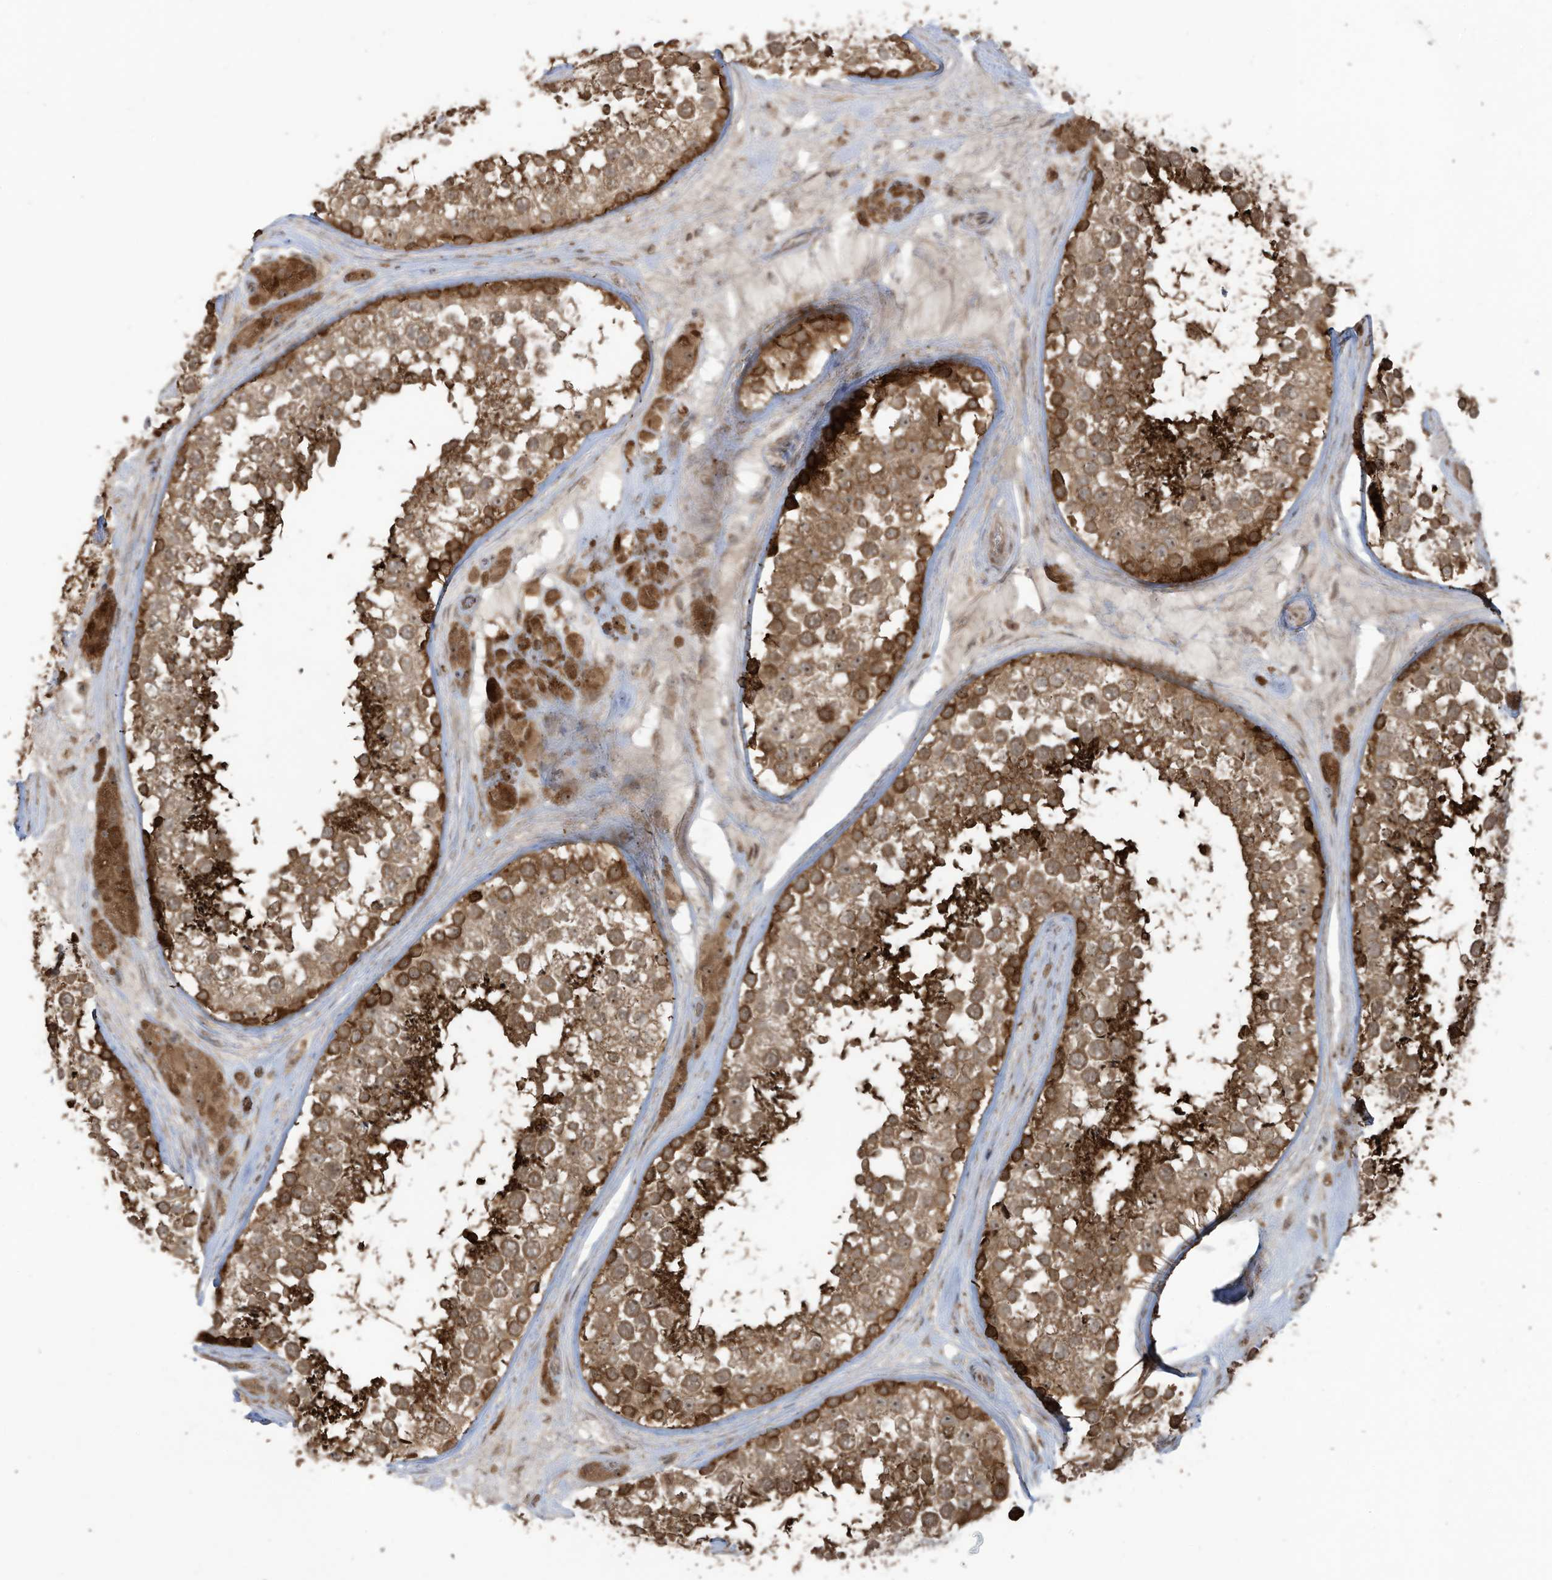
{"staining": {"intensity": "strong", "quantity": ">75%", "location": "cytoplasmic/membranous,nuclear"}, "tissue": "testis", "cell_type": "Cells in seminiferous ducts", "image_type": "normal", "snomed": [{"axis": "morphology", "description": "Normal tissue, NOS"}, {"axis": "topography", "description": "Testis"}], "caption": "An immunohistochemistry photomicrograph of normal tissue is shown. Protein staining in brown highlights strong cytoplasmic/membranous,nuclear positivity in testis within cells in seminiferous ducts. (brown staining indicates protein expression, while blue staining denotes nuclei).", "gene": "CARF", "patient": {"sex": "male", "age": 46}}